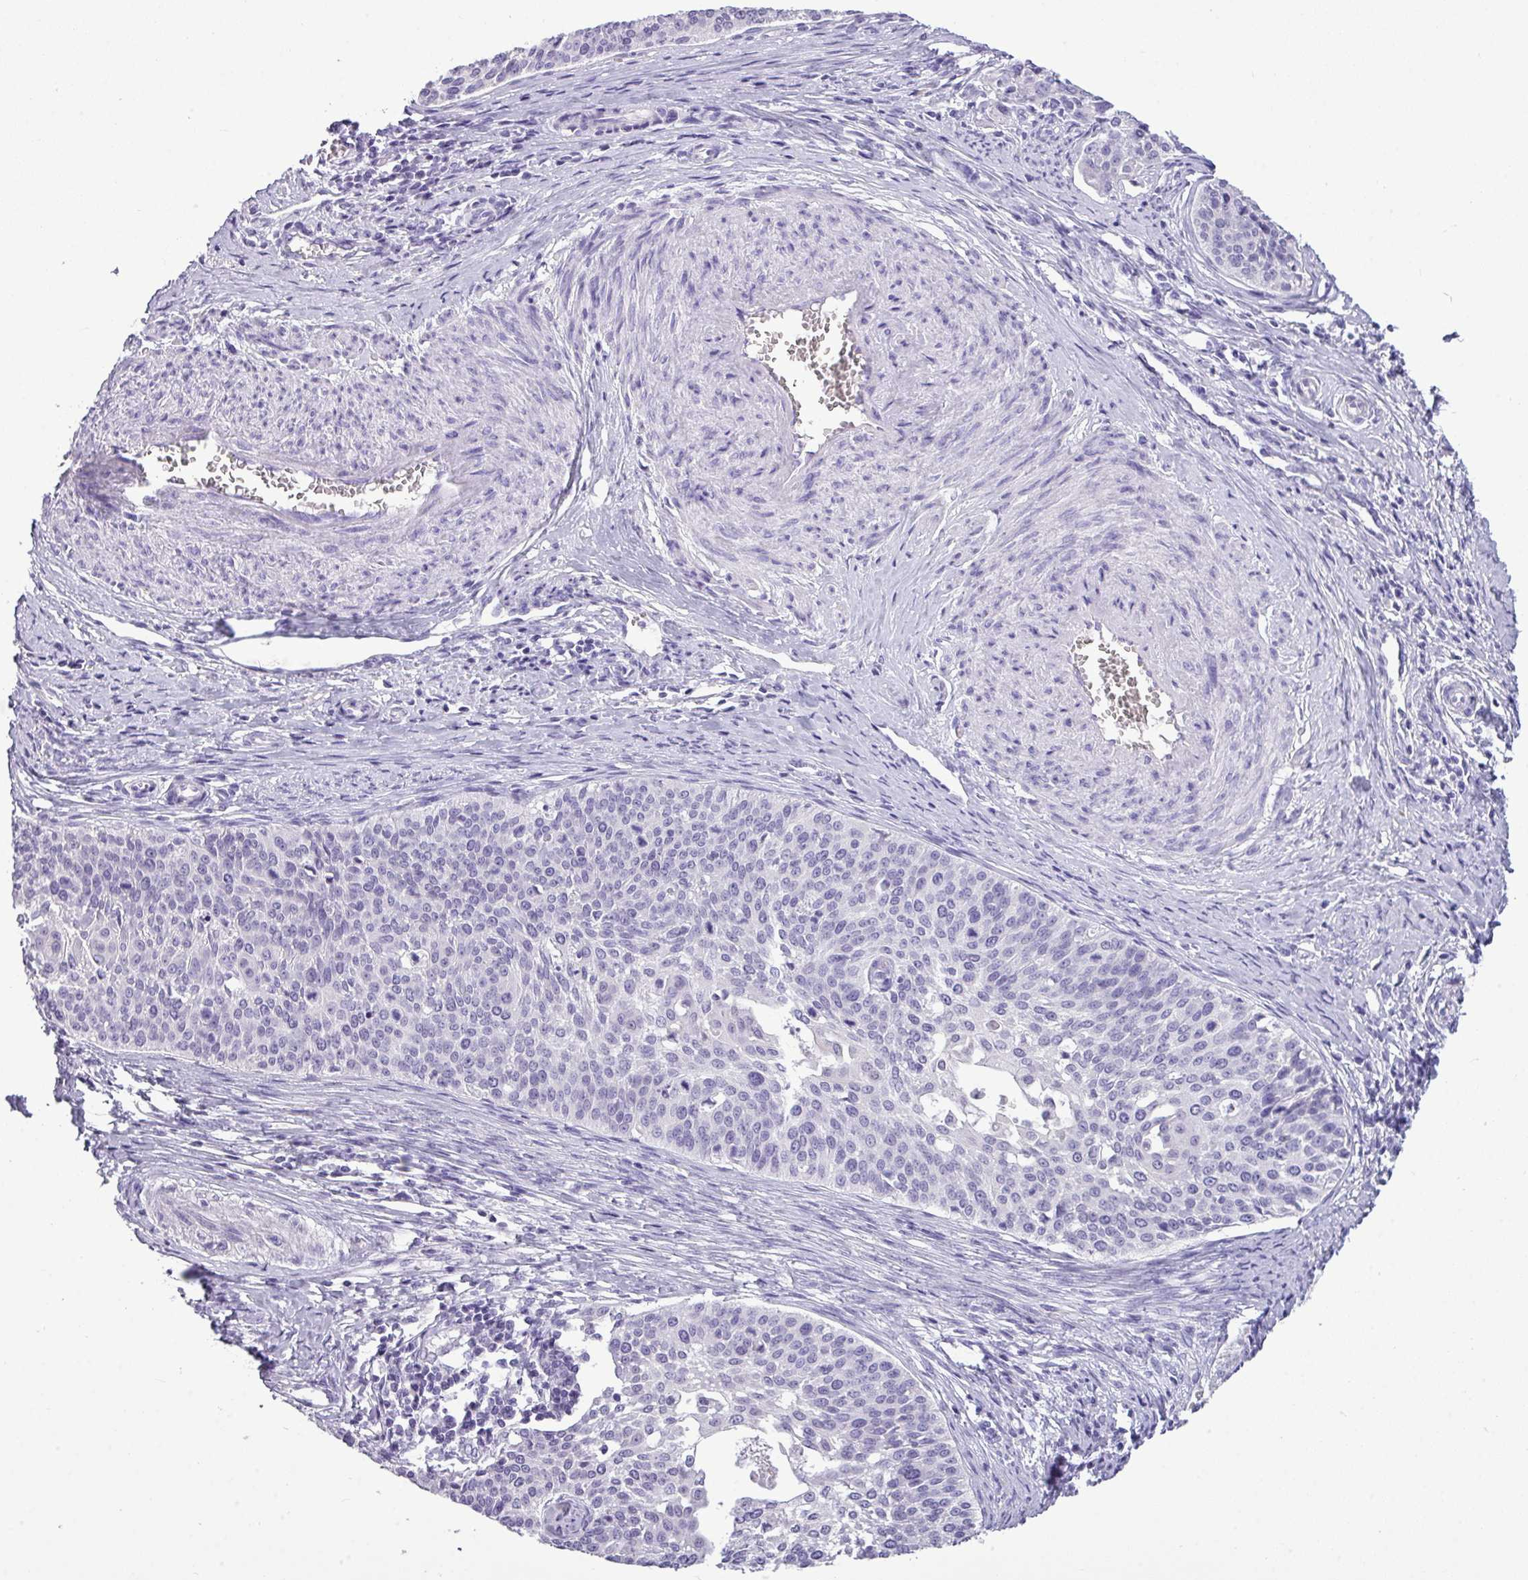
{"staining": {"intensity": "negative", "quantity": "none", "location": "none"}, "tissue": "cervical cancer", "cell_type": "Tumor cells", "image_type": "cancer", "snomed": [{"axis": "morphology", "description": "Squamous cell carcinoma, NOS"}, {"axis": "topography", "description": "Cervix"}], "caption": "The immunohistochemistry histopathology image has no significant staining in tumor cells of cervical cancer (squamous cell carcinoma) tissue.", "gene": "TMEM91", "patient": {"sex": "female", "age": 44}}